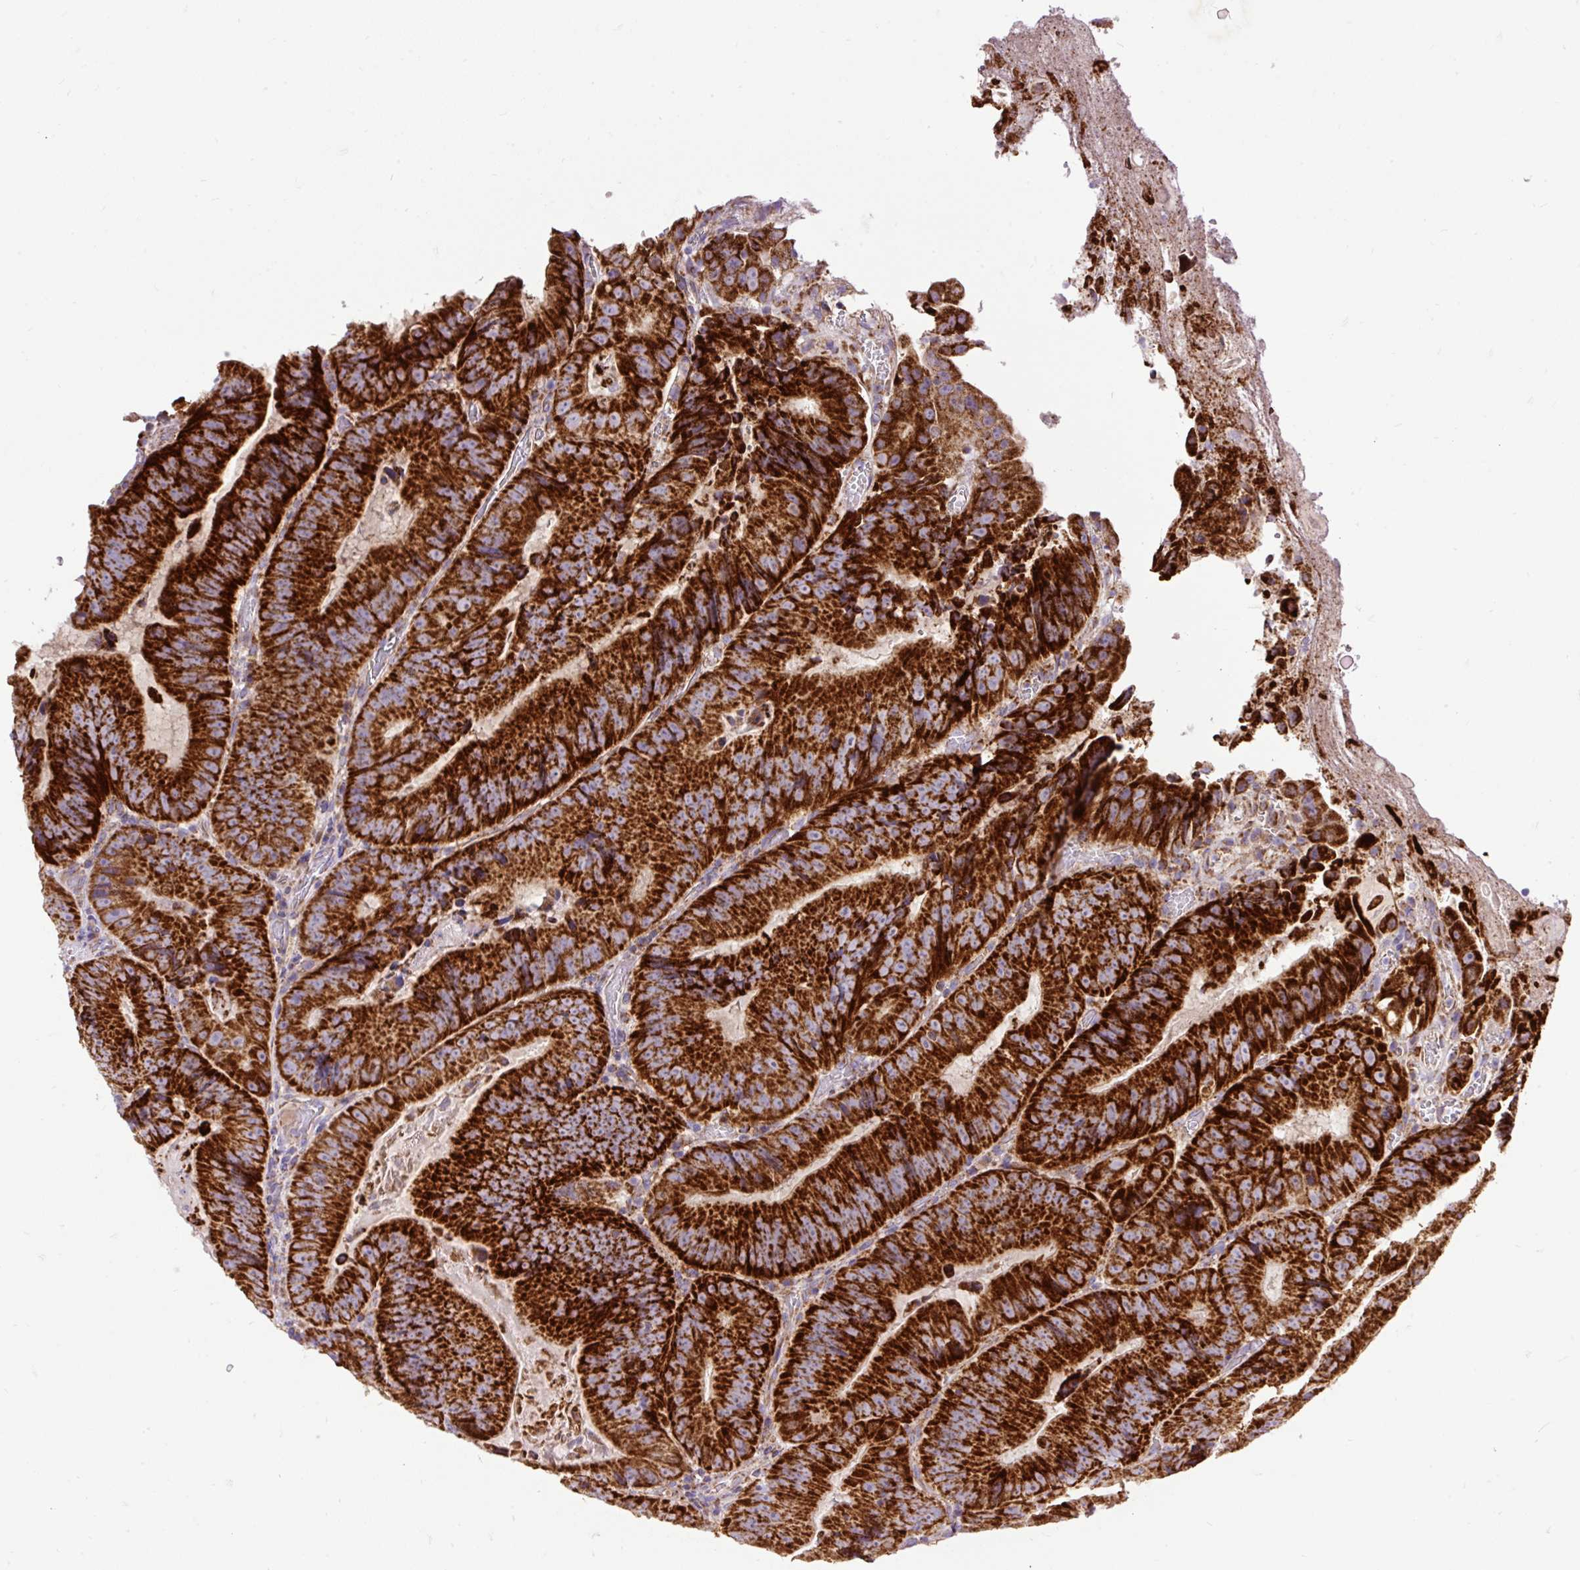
{"staining": {"intensity": "strong", "quantity": ">75%", "location": "cytoplasmic/membranous"}, "tissue": "colorectal cancer", "cell_type": "Tumor cells", "image_type": "cancer", "snomed": [{"axis": "morphology", "description": "Adenocarcinoma, NOS"}, {"axis": "topography", "description": "Colon"}], "caption": "An image showing strong cytoplasmic/membranous positivity in about >75% of tumor cells in colorectal cancer (adenocarcinoma), as visualized by brown immunohistochemical staining.", "gene": "TOMM40", "patient": {"sex": "female", "age": 86}}